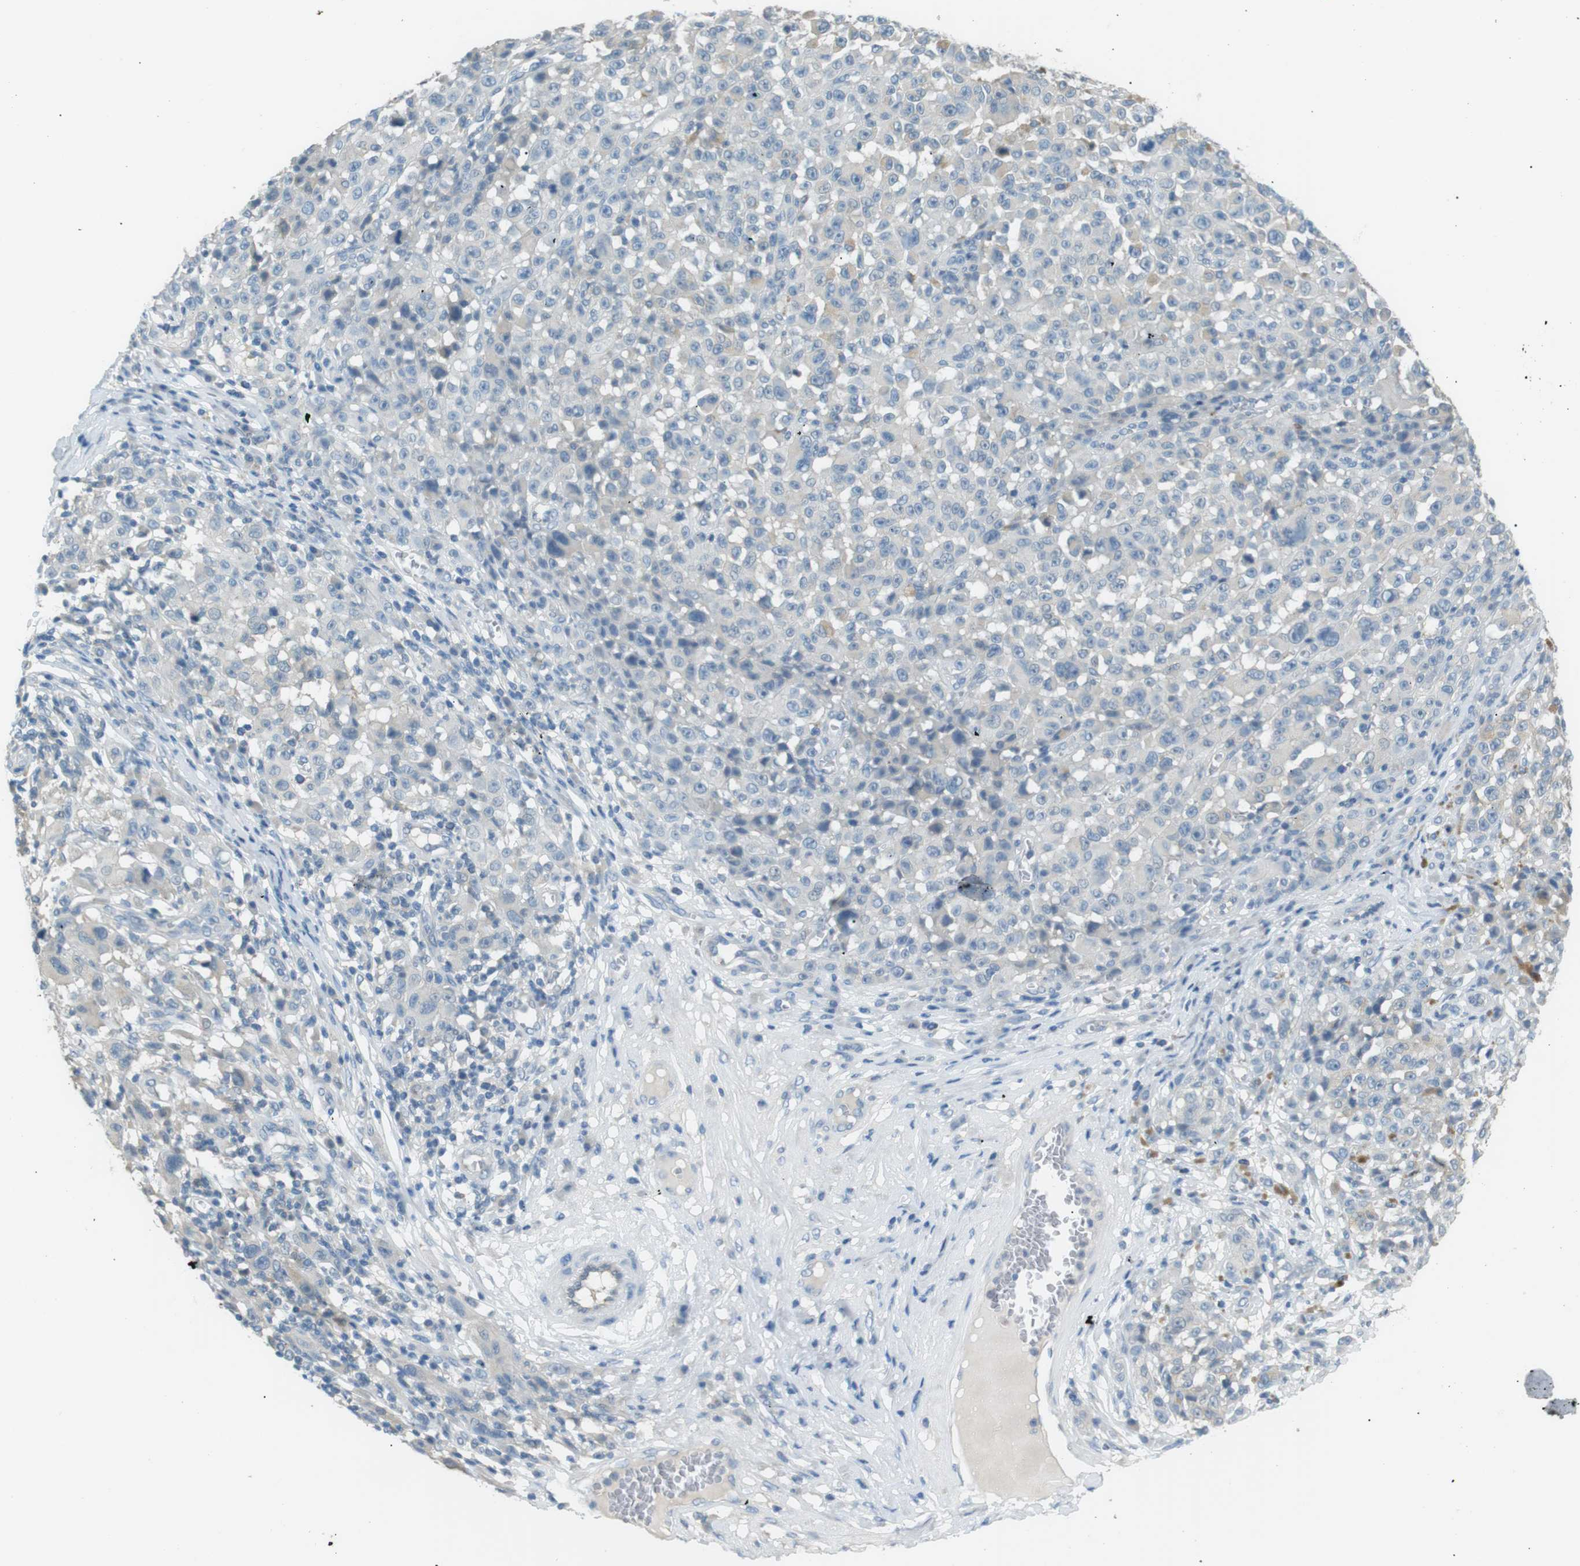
{"staining": {"intensity": "negative", "quantity": "none", "location": "none"}, "tissue": "melanoma", "cell_type": "Tumor cells", "image_type": "cancer", "snomed": [{"axis": "morphology", "description": "Malignant melanoma, NOS"}, {"axis": "topography", "description": "Skin"}], "caption": "Malignant melanoma stained for a protein using immunohistochemistry exhibits no expression tumor cells.", "gene": "CDH26", "patient": {"sex": "female", "age": 82}}